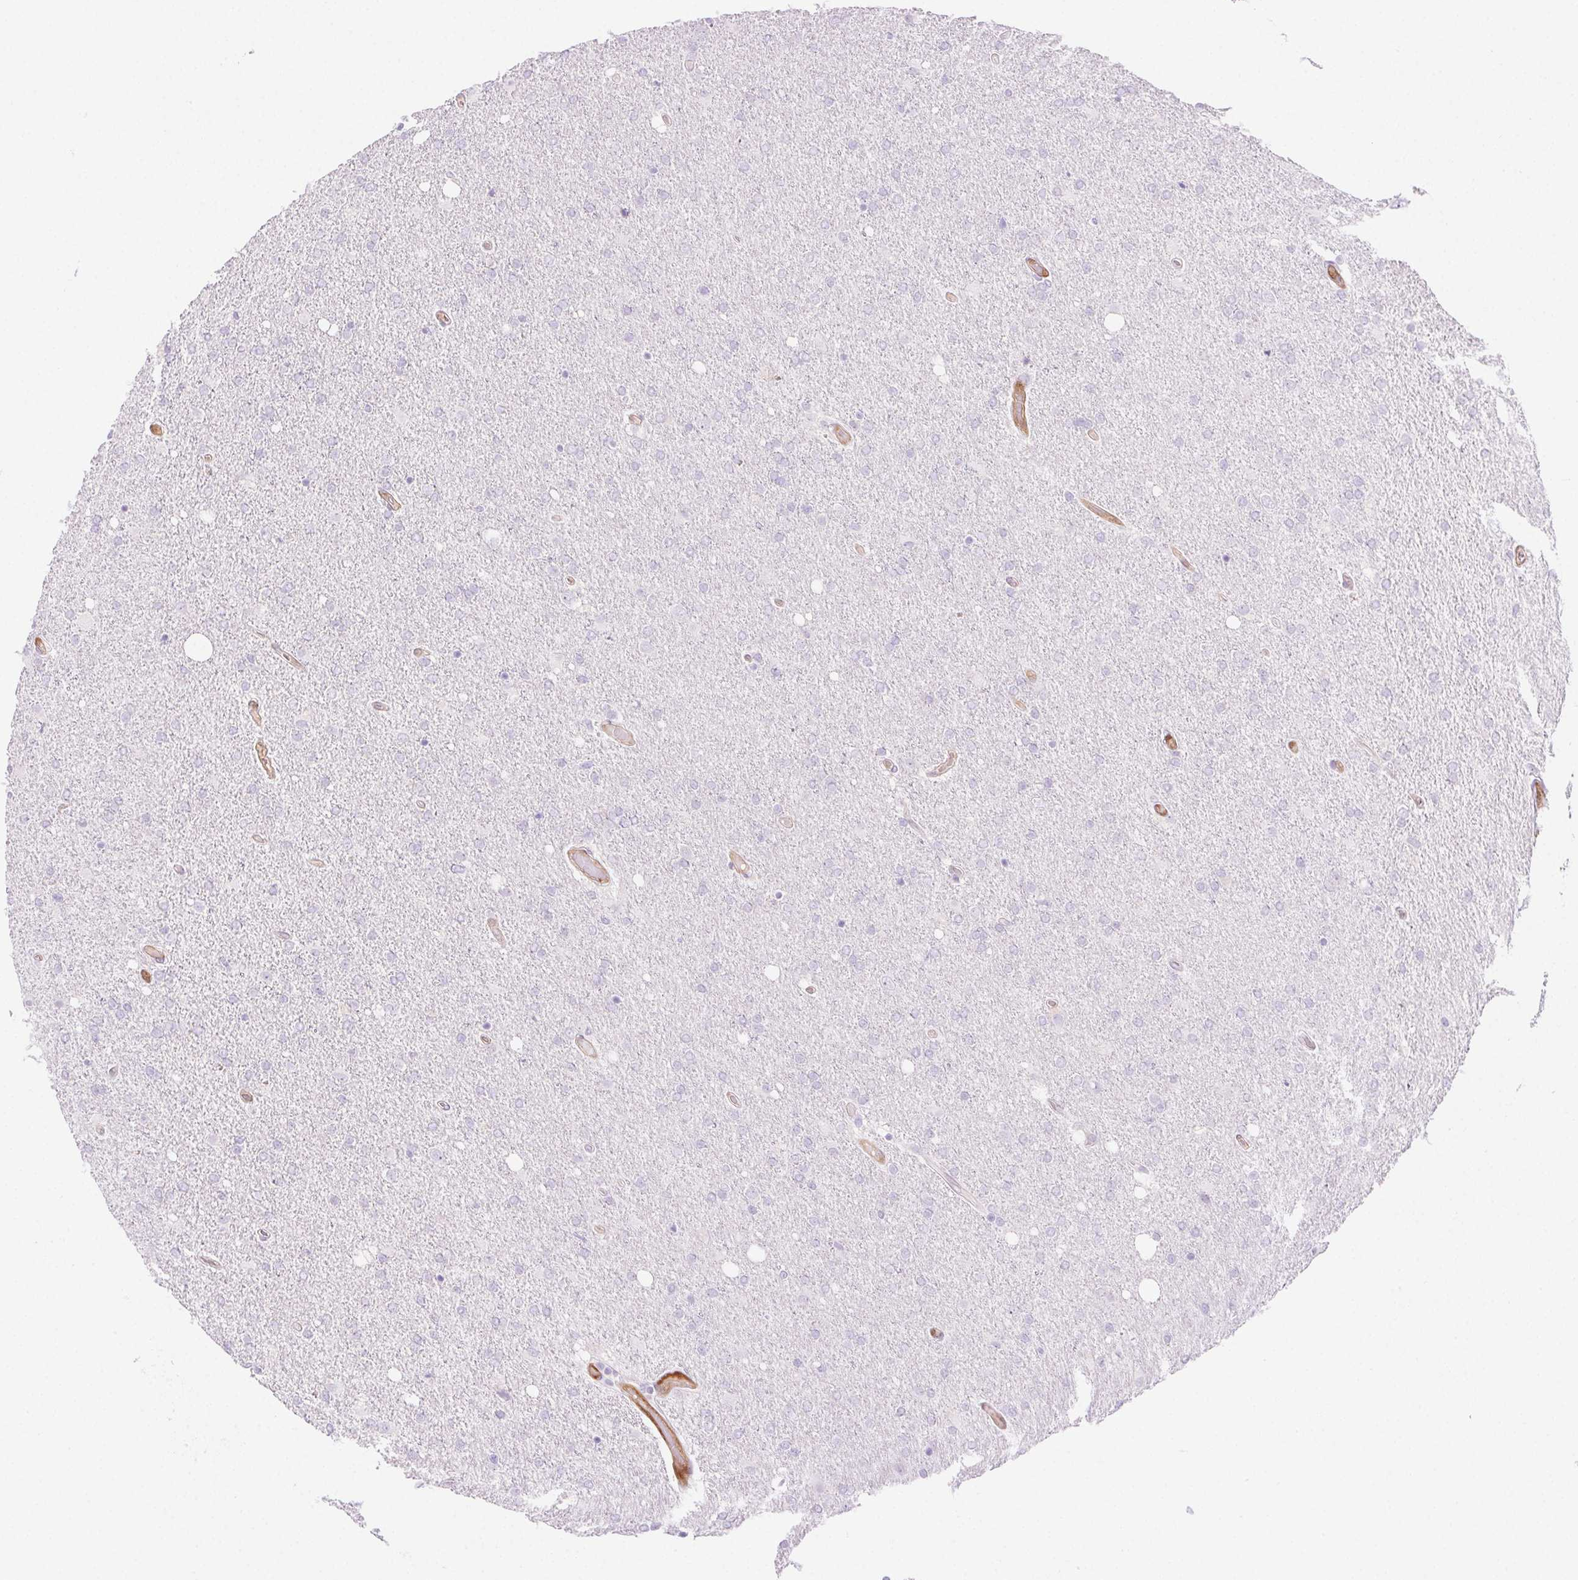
{"staining": {"intensity": "negative", "quantity": "none", "location": "none"}, "tissue": "glioma", "cell_type": "Tumor cells", "image_type": "cancer", "snomed": [{"axis": "morphology", "description": "Glioma, malignant, High grade"}, {"axis": "topography", "description": "Cerebral cortex"}], "caption": "Immunohistochemistry of human glioma exhibits no expression in tumor cells.", "gene": "TMEM45A", "patient": {"sex": "male", "age": 70}}